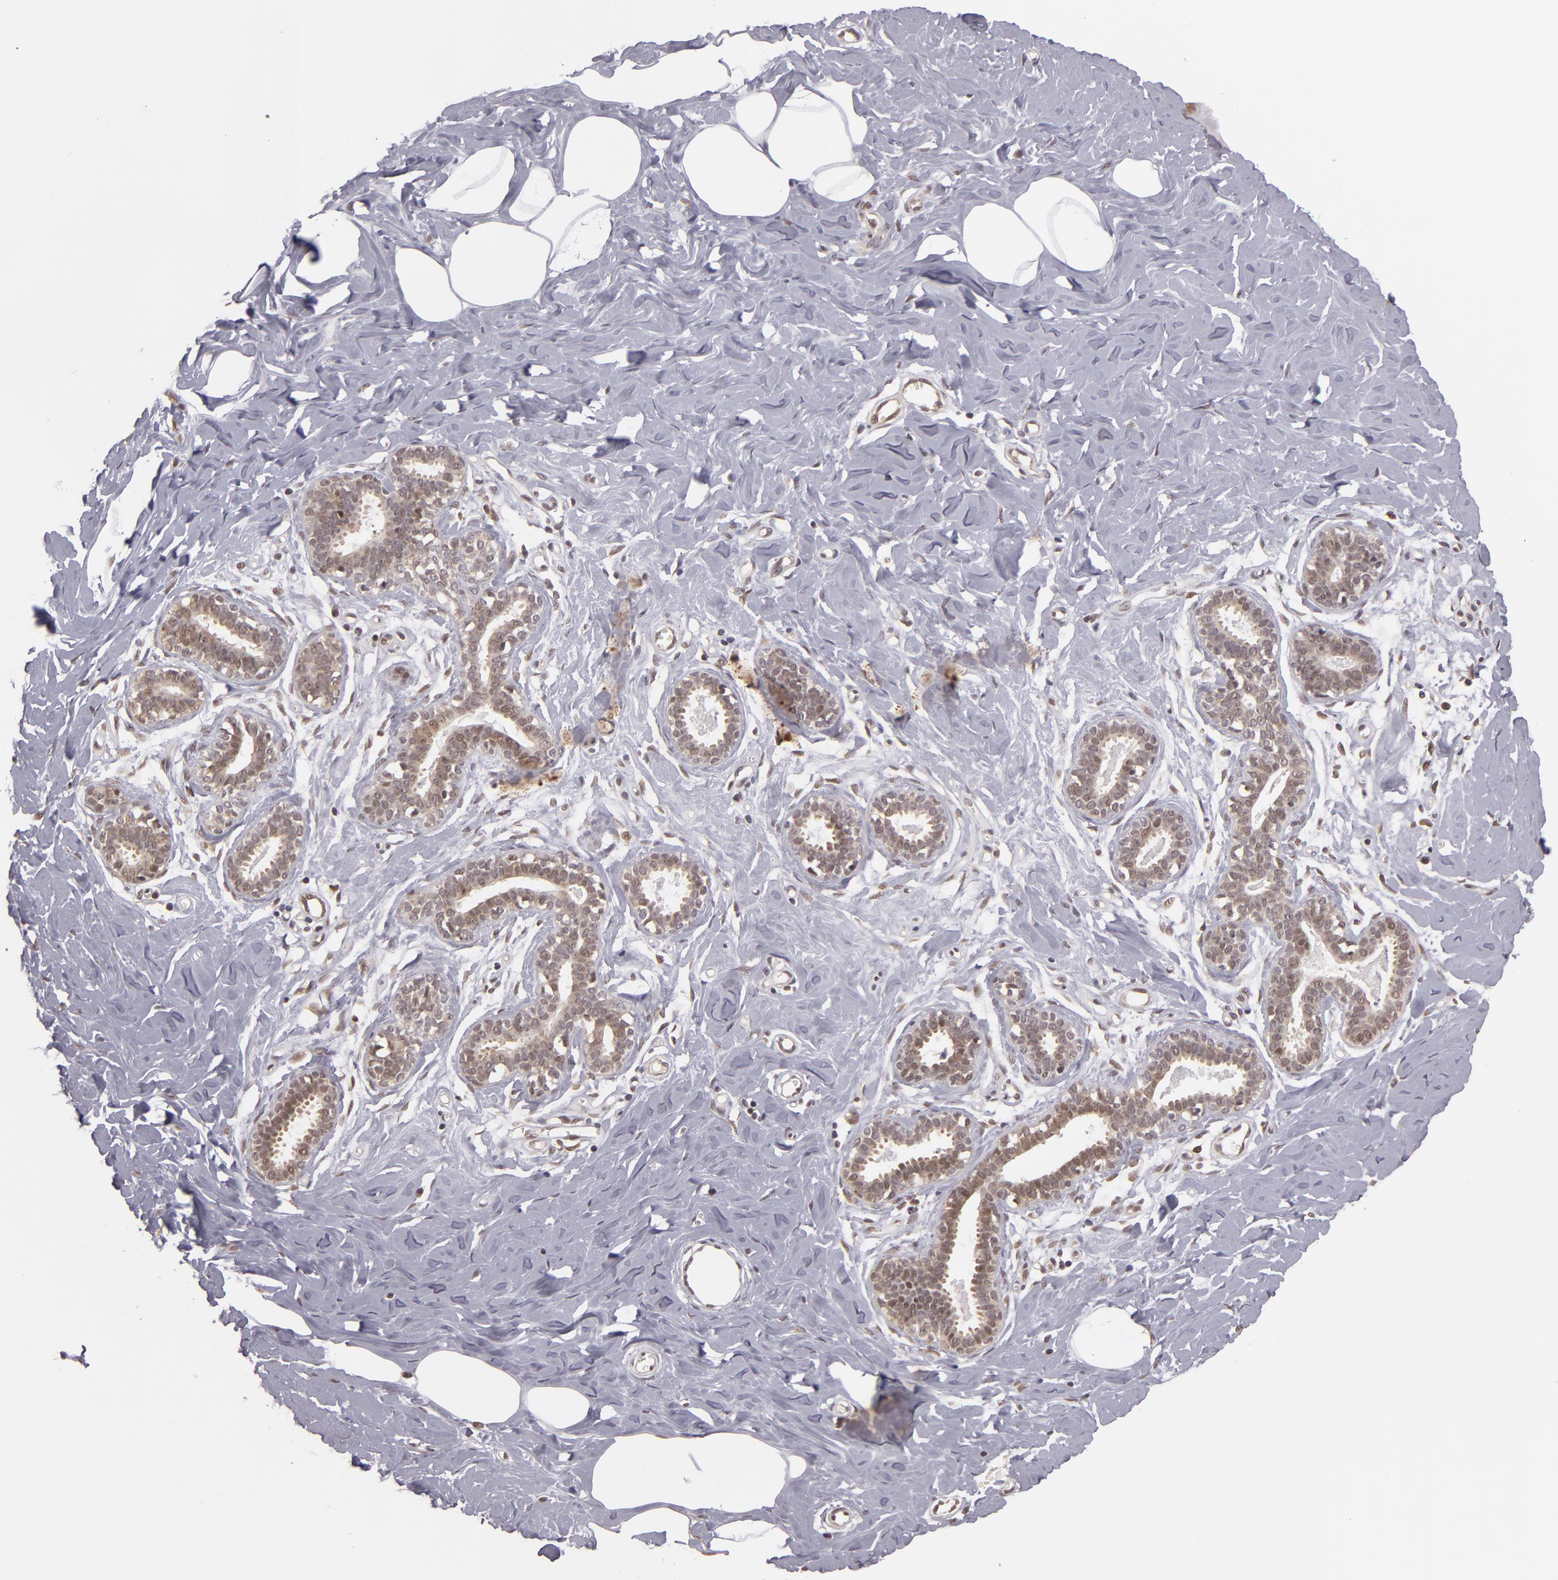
{"staining": {"intensity": "moderate", "quantity": ">75%", "location": "nuclear"}, "tissue": "breast", "cell_type": "Adipocytes", "image_type": "normal", "snomed": [{"axis": "morphology", "description": "Normal tissue, NOS"}, {"axis": "topography", "description": "Breast"}], "caption": "Breast stained for a protein (brown) shows moderate nuclear positive staining in approximately >75% of adipocytes.", "gene": "ZNF133", "patient": {"sex": "female", "age": 45}}